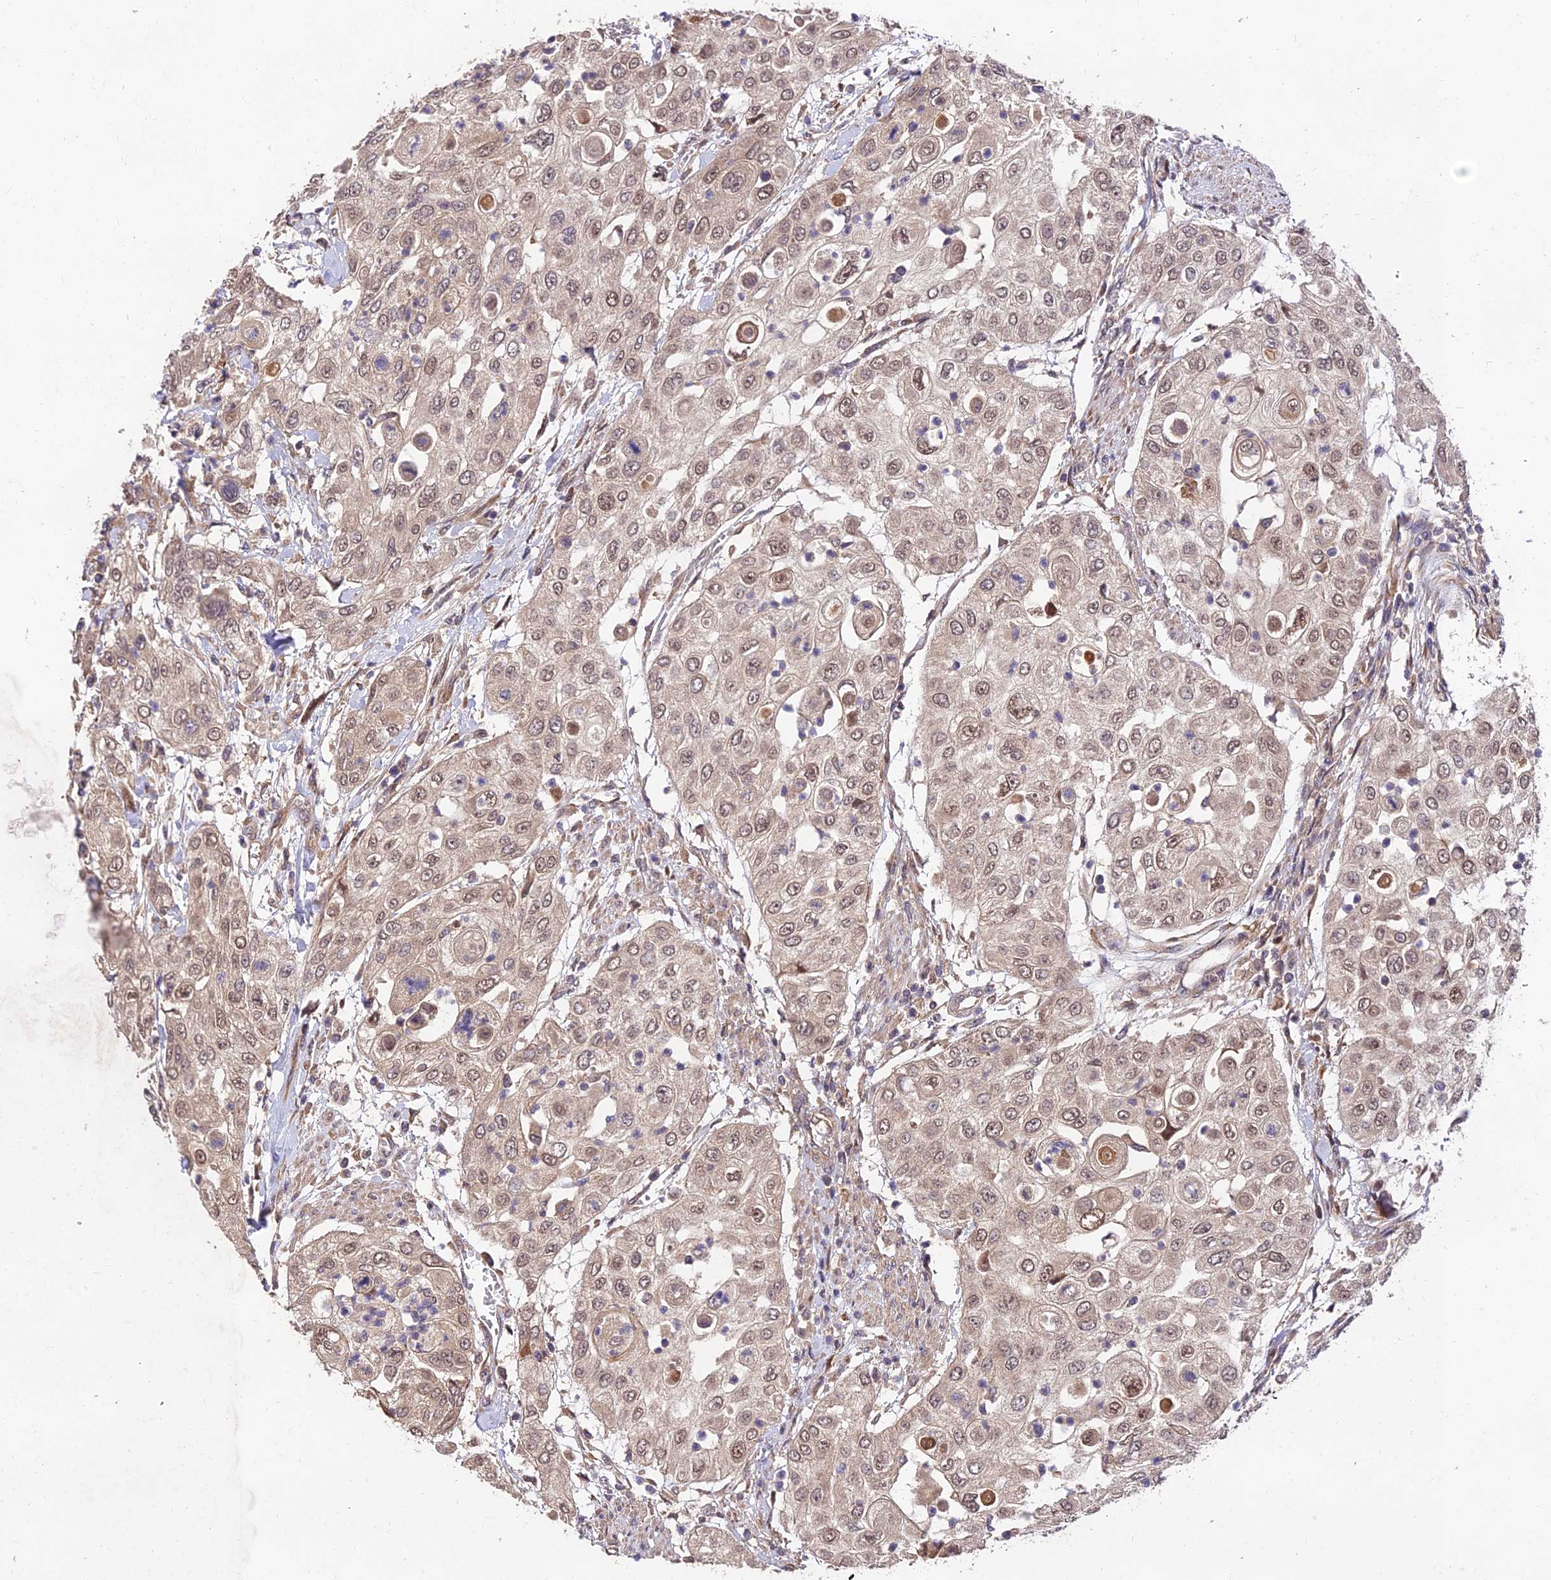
{"staining": {"intensity": "weak", "quantity": ">75%", "location": "nuclear"}, "tissue": "urothelial cancer", "cell_type": "Tumor cells", "image_type": "cancer", "snomed": [{"axis": "morphology", "description": "Urothelial carcinoma, High grade"}, {"axis": "topography", "description": "Urinary bladder"}], "caption": "Immunohistochemistry staining of urothelial cancer, which reveals low levels of weak nuclear expression in about >75% of tumor cells indicating weak nuclear protein expression. The staining was performed using DAB (3,3'-diaminobenzidine) (brown) for protein detection and nuclei were counterstained in hematoxylin (blue).", "gene": "MKKS", "patient": {"sex": "female", "age": 79}}